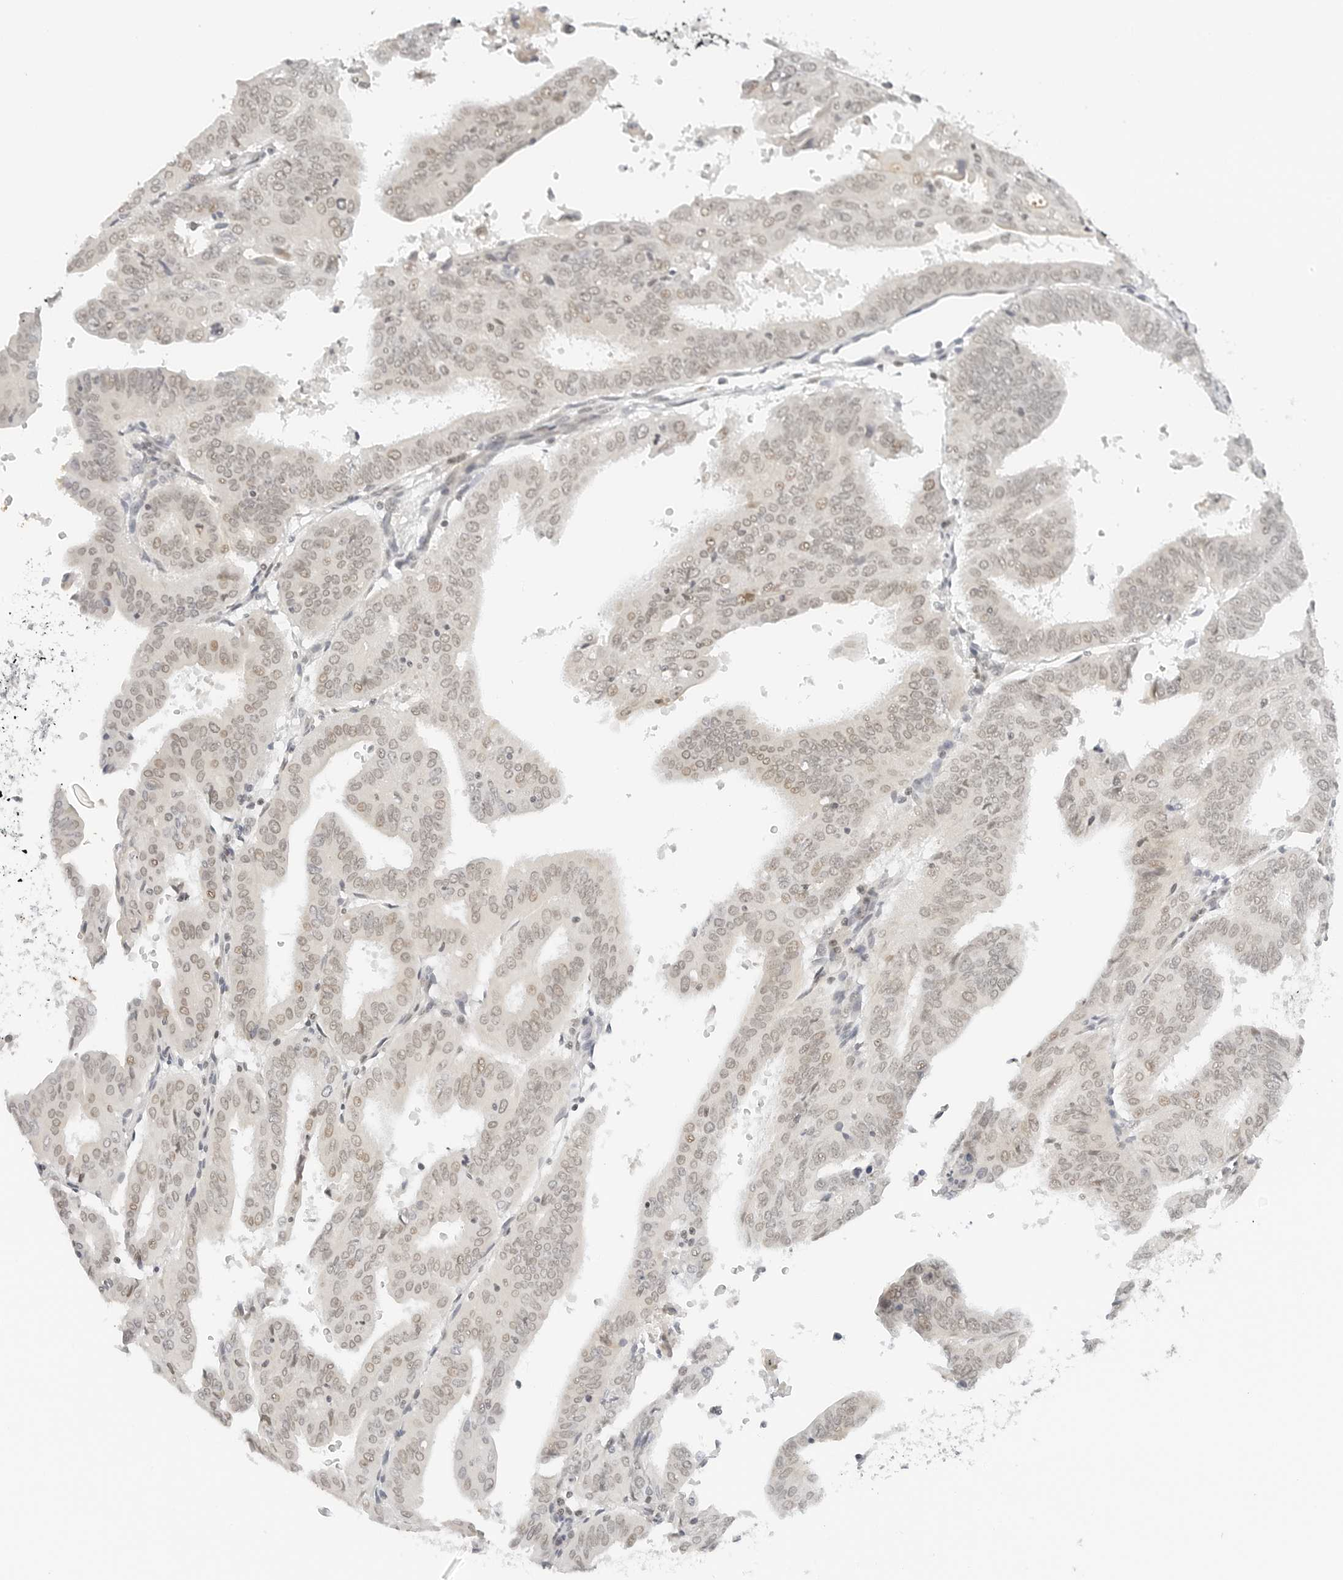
{"staining": {"intensity": "weak", "quantity": "<25%", "location": "nuclear"}, "tissue": "endometrial cancer", "cell_type": "Tumor cells", "image_type": "cancer", "snomed": [{"axis": "morphology", "description": "Adenocarcinoma, NOS"}, {"axis": "topography", "description": "Uterus"}], "caption": "Immunohistochemical staining of adenocarcinoma (endometrial) displays no significant expression in tumor cells.", "gene": "NEO1", "patient": {"sex": "female", "age": 77}}